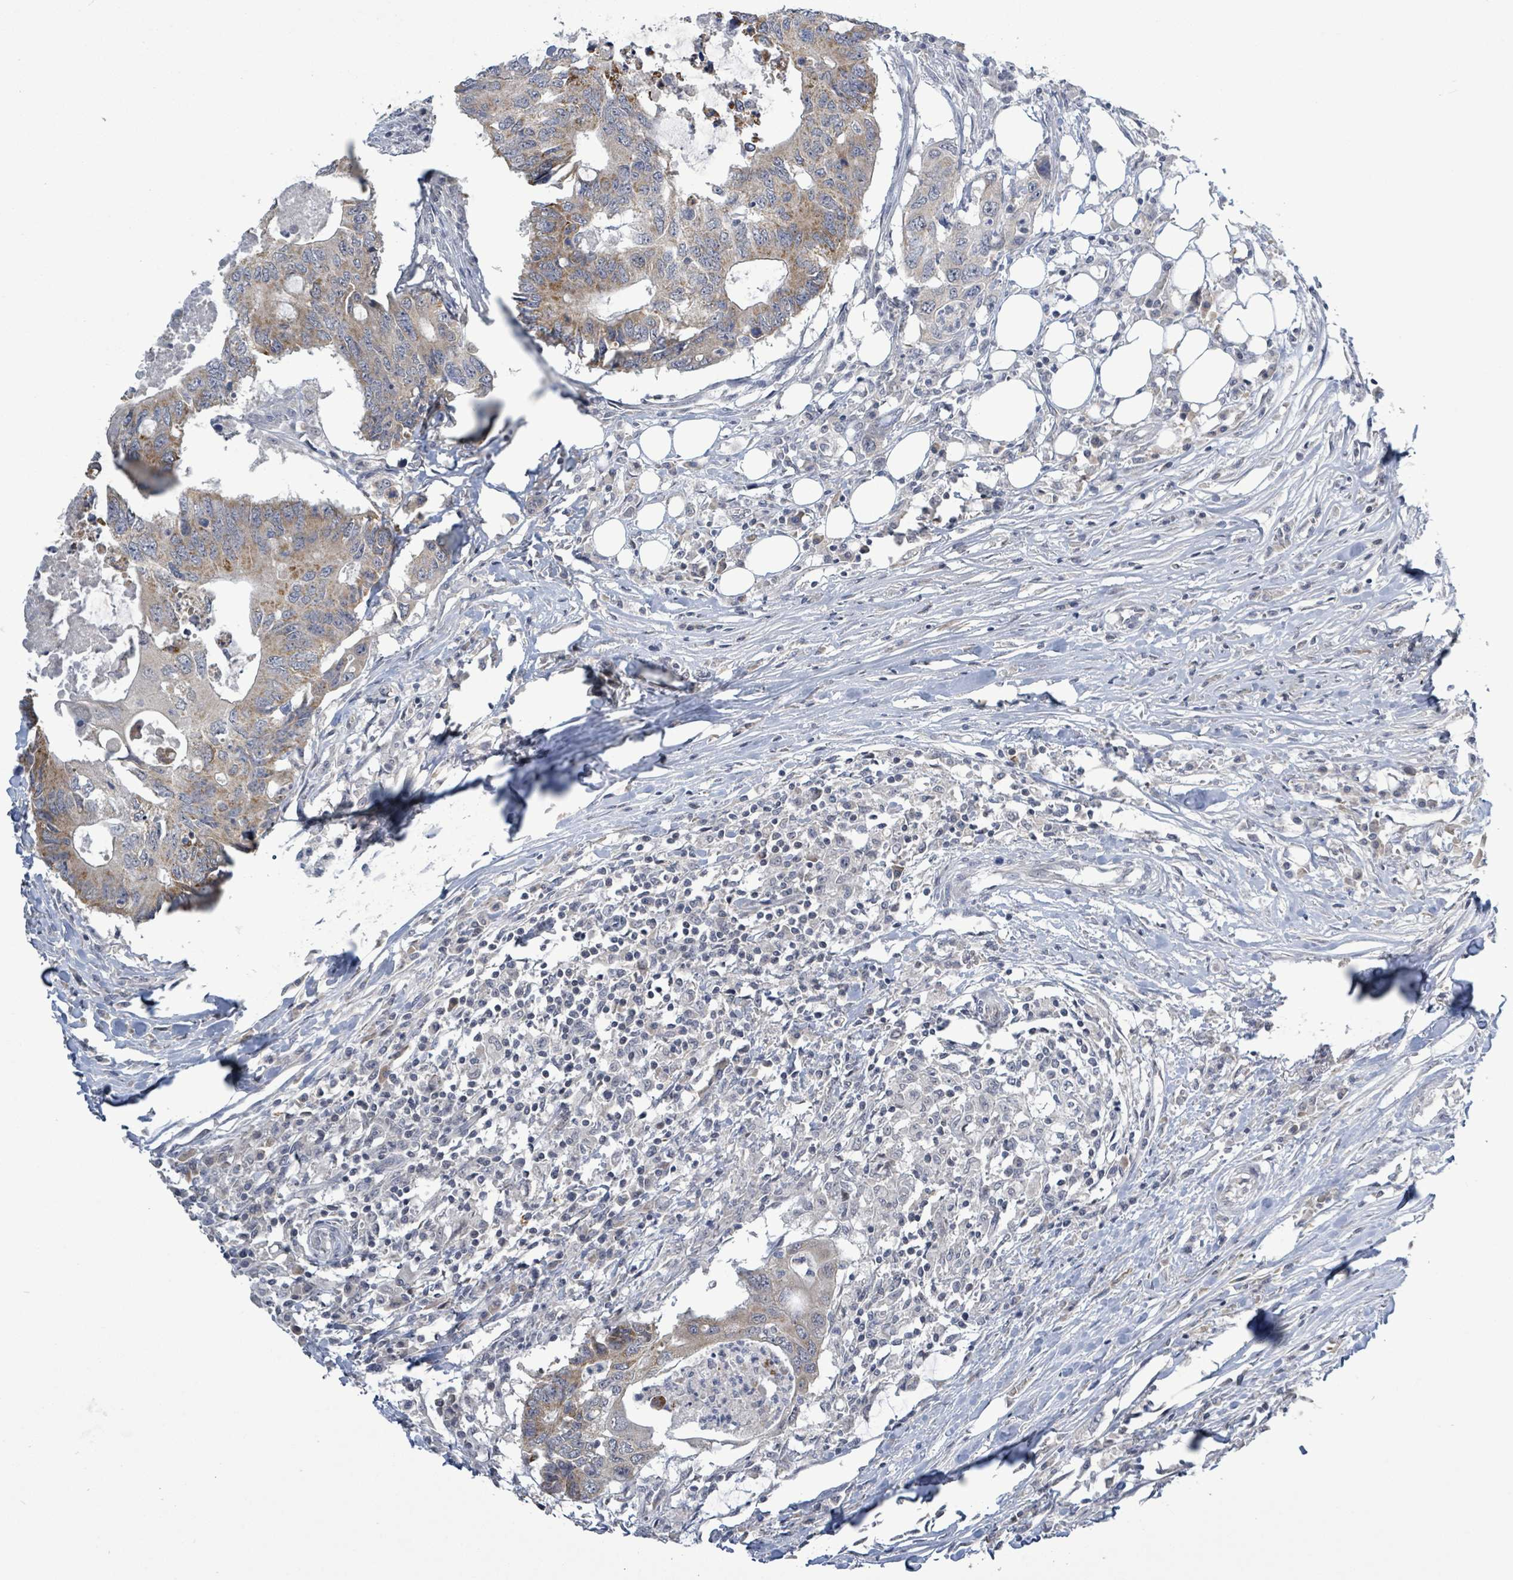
{"staining": {"intensity": "moderate", "quantity": ">75%", "location": "cytoplasmic/membranous"}, "tissue": "colorectal cancer", "cell_type": "Tumor cells", "image_type": "cancer", "snomed": [{"axis": "morphology", "description": "Adenocarcinoma, NOS"}, {"axis": "topography", "description": "Colon"}], "caption": "Immunohistochemical staining of colorectal cancer (adenocarcinoma) displays moderate cytoplasmic/membranous protein staining in about >75% of tumor cells. (DAB IHC with brightfield microscopy, high magnification).", "gene": "COQ10B", "patient": {"sex": "male", "age": 71}}